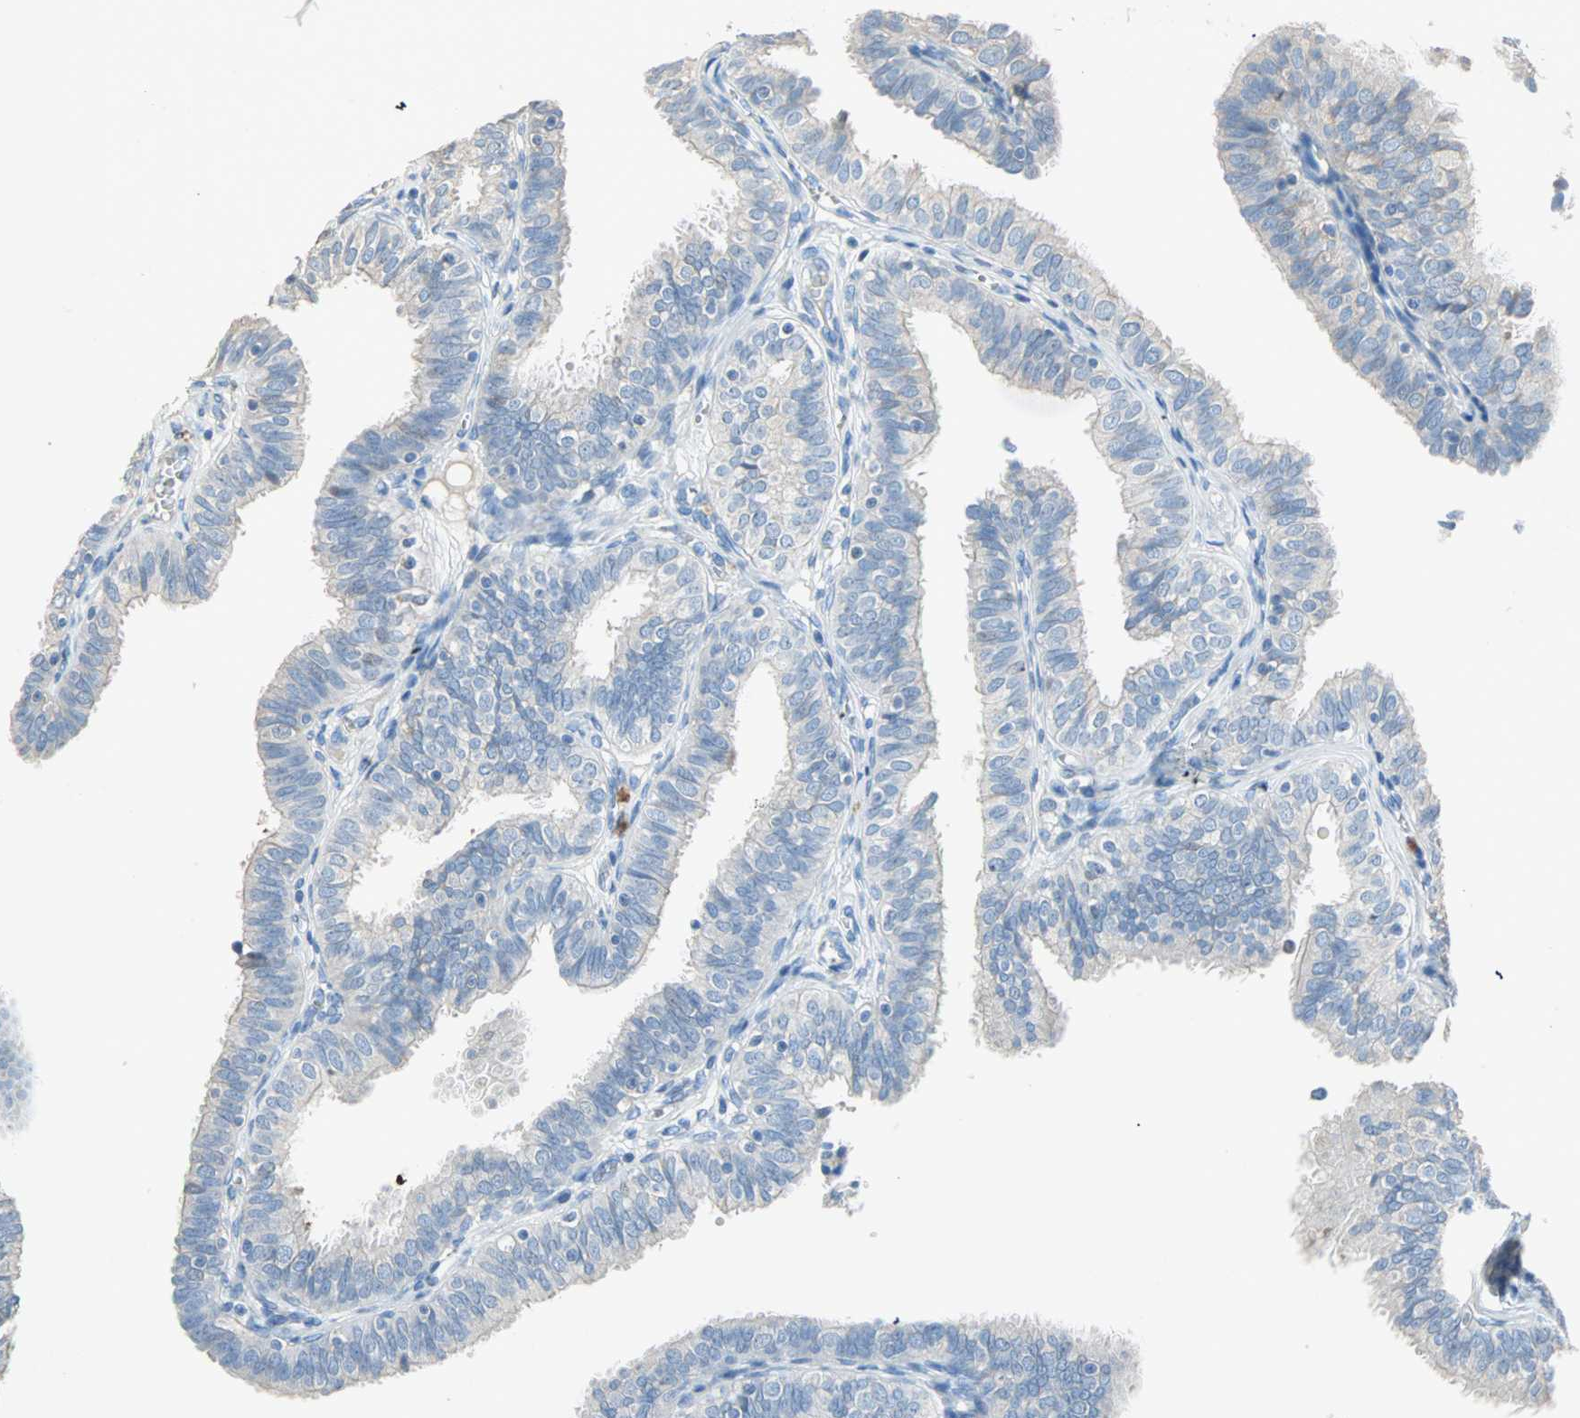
{"staining": {"intensity": "weak", "quantity": "<25%", "location": "cytoplasmic/membranous"}, "tissue": "fallopian tube", "cell_type": "Glandular cells", "image_type": "normal", "snomed": [{"axis": "morphology", "description": "Normal tissue, NOS"}, {"axis": "topography", "description": "Fallopian tube"}], "caption": "Glandular cells show no significant expression in benign fallopian tube. (DAB IHC with hematoxylin counter stain).", "gene": "ACVRL1", "patient": {"sex": "female", "age": 46}}